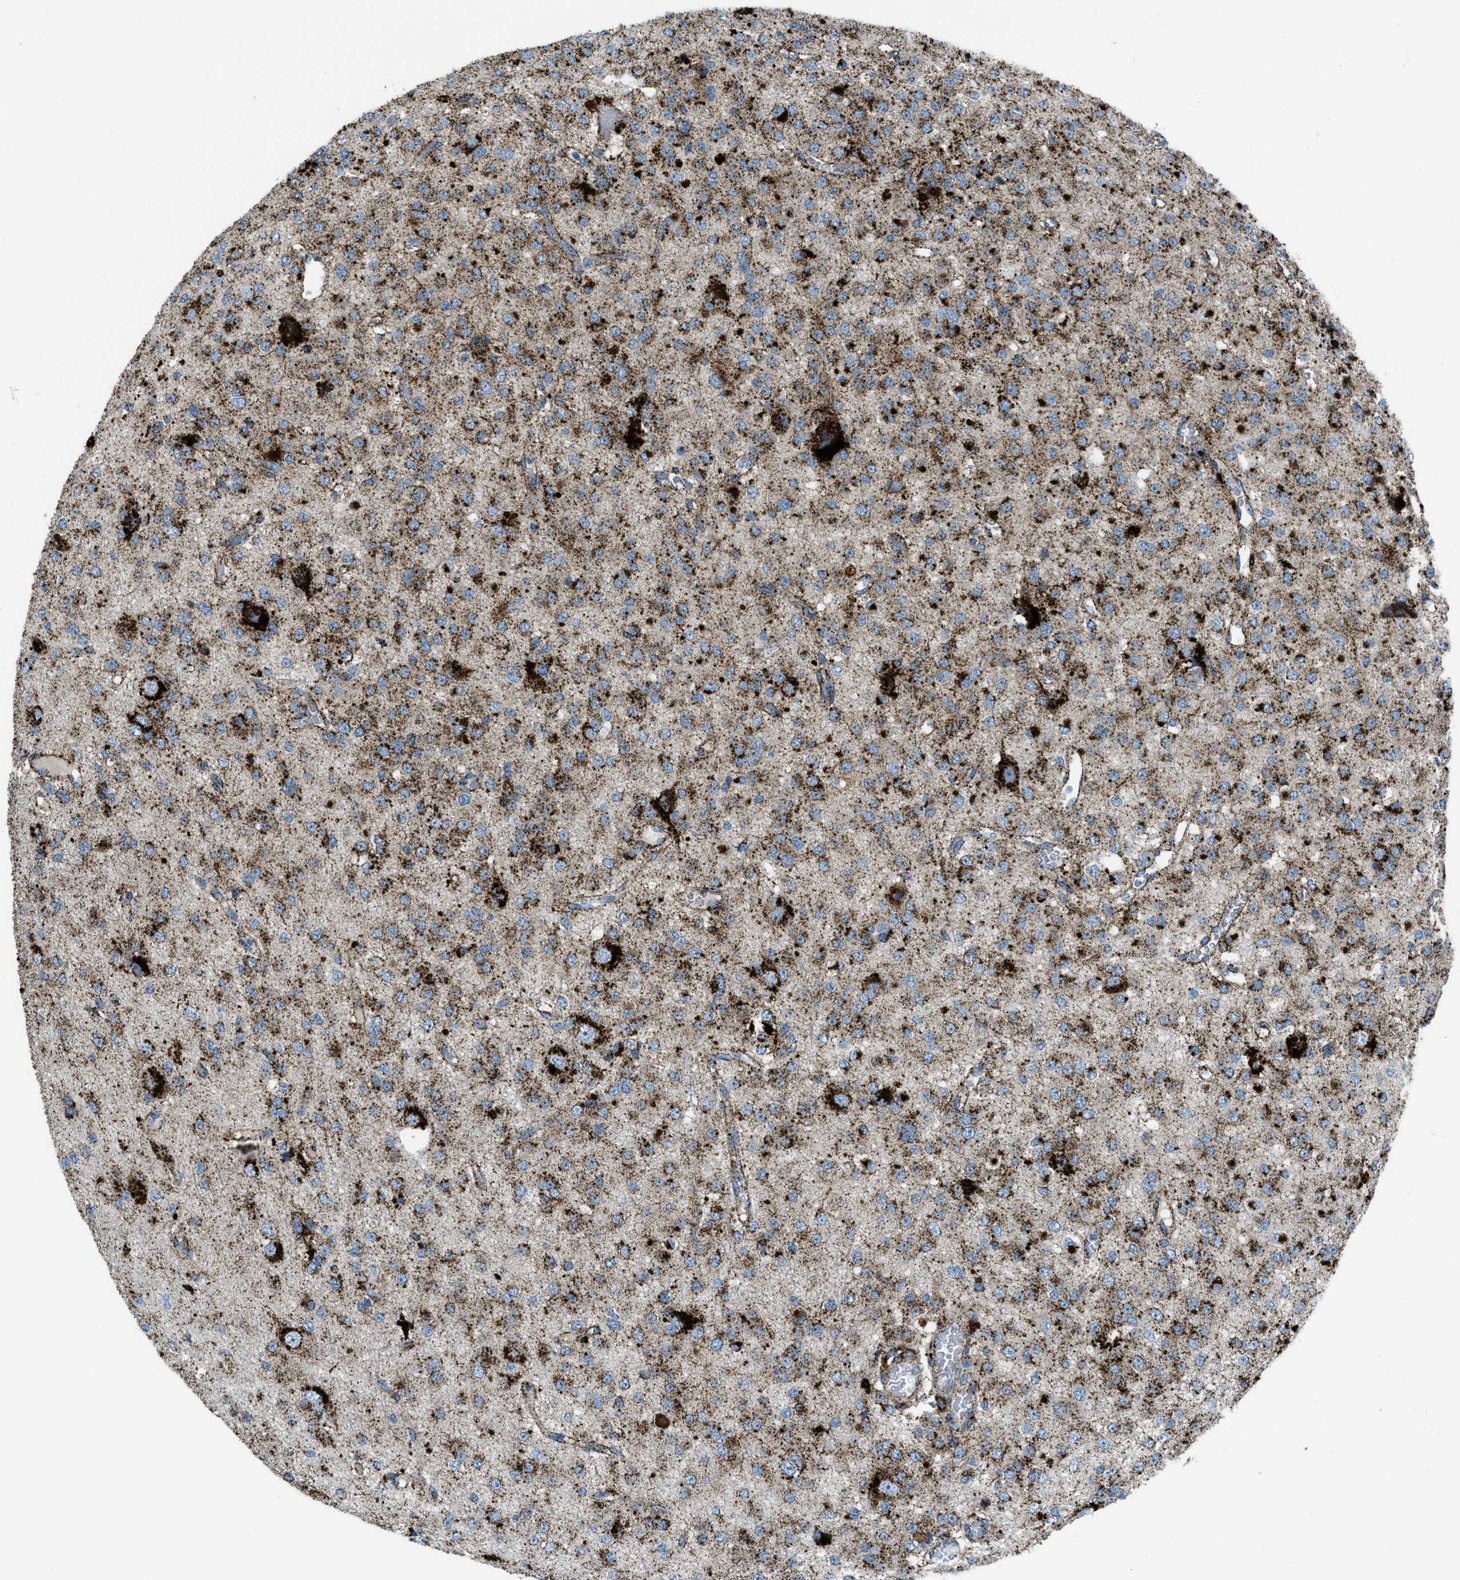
{"staining": {"intensity": "strong", "quantity": ">75%", "location": "cytoplasmic/membranous"}, "tissue": "glioma", "cell_type": "Tumor cells", "image_type": "cancer", "snomed": [{"axis": "morphology", "description": "Glioma, malignant, Low grade"}, {"axis": "topography", "description": "Brain"}], "caption": "Malignant low-grade glioma was stained to show a protein in brown. There is high levels of strong cytoplasmic/membranous expression in approximately >75% of tumor cells. The protein is shown in brown color, while the nuclei are stained blue.", "gene": "SCARB2", "patient": {"sex": "male", "age": 38}}